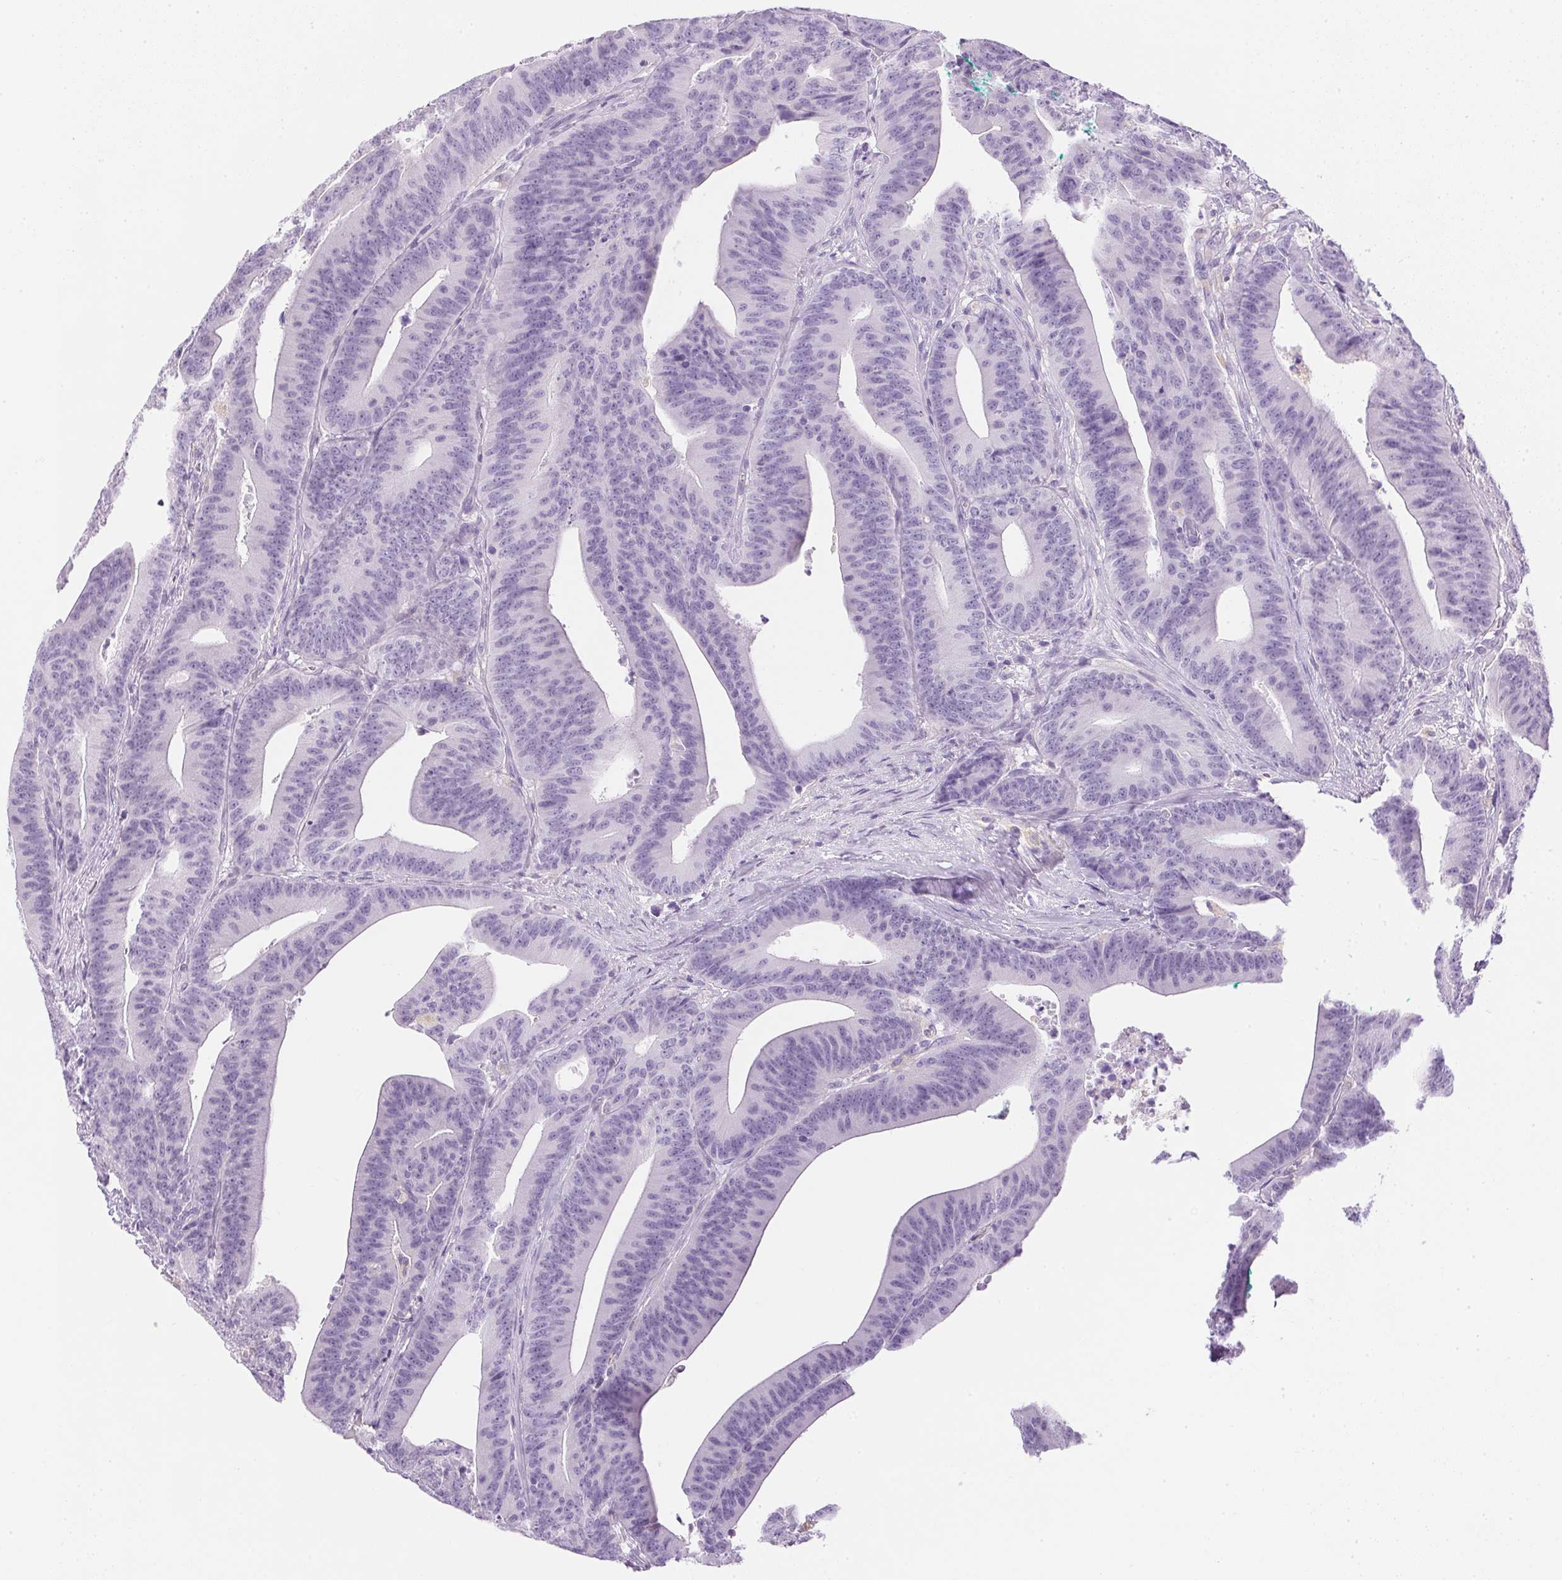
{"staining": {"intensity": "negative", "quantity": "none", "location": "none"}, "tissue": "colorectal cancer", "cell_type": "Tumor cells", "image_type": "cancer", "snomed": [{"axis": "morphology", "description": "Adenocarcinoma, NOS"}, {"axis": "topography", "description": "Colon"}], "caption": "This is an immunohistochemistry histopathology image of human colorectal cancer (adenocarcinoma). There is no positivity in tumor cells.", "gene": "ATP6V1G3", "patient": {"sex": "female", "age": 78}}